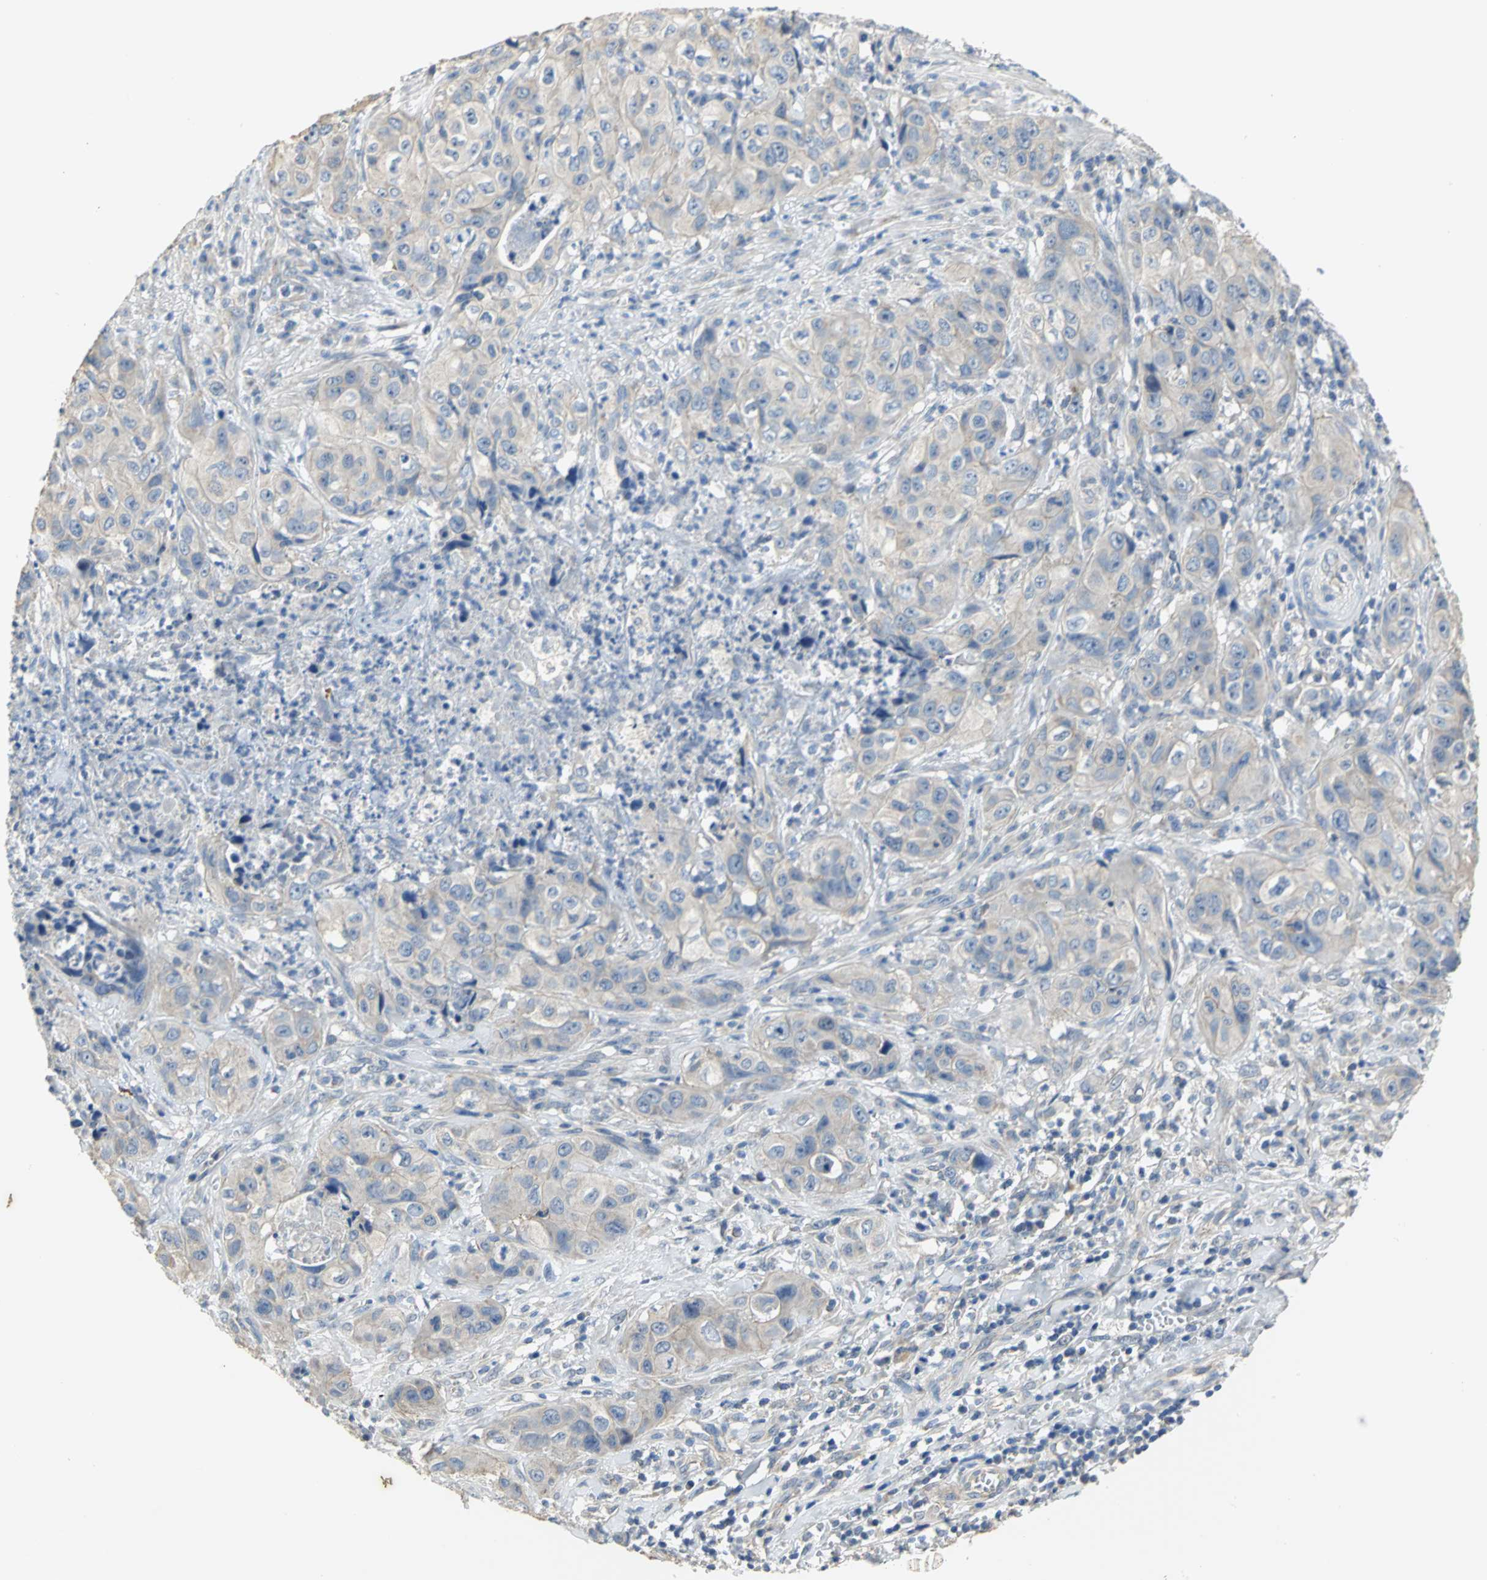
{"staining": {"intensity": "weak", "quantity": "25%-75%", "location": "cytoplasmic/membranous"}, "tissue": "liver cancer", "cell_type": "Tumor cells", "image_type": "cancer", "snomed": [{"axis": "morphology", "description": "Cholangiocarcinoma"}, {"axis": "topography", "description": "Liver"}], "caption": "This is a micrograph of immunohistochemistry staining of liver cancer (cholangiocarcinoma), which shows weak staining in the cytoplasmic/membranous of tumor cells.", "gene": "HTR1F", "patient": {"sex": "female", "age": 61}}